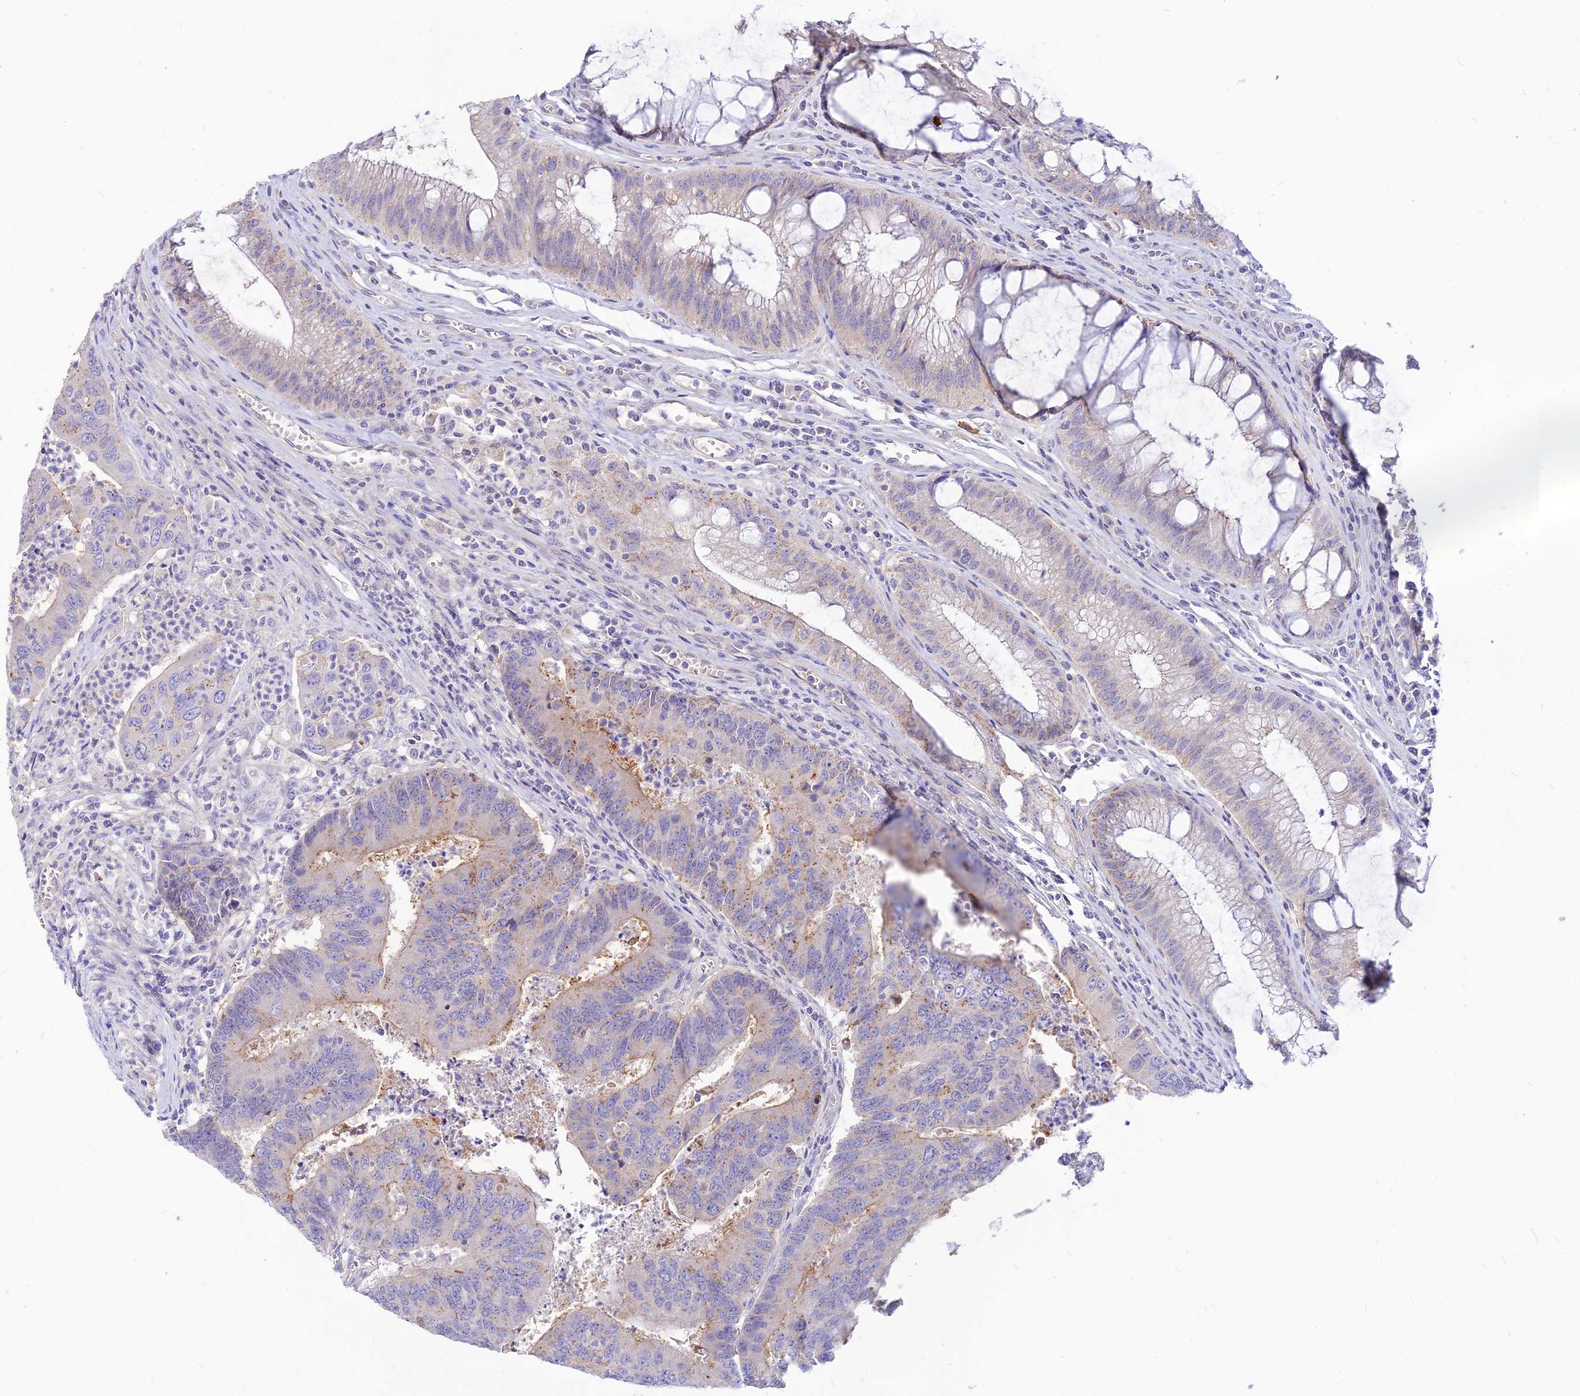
{"staining": {"intensity": "moderate", "quantity": "25%-75%", "location": "cytoplasmic/membranous"}, "tissue": "colorectal cancer", "cell_type": "Tumor cells", "image_type": "cancer", "snomed": [{"axis": "morphology", "description": "Adenocarcinoma, NOS"}, {"axis": "topography", "description": "Colon"}], "caption": "The image demonstrates a brown stain indicating the presence of a protein in the cytoplasmic/membranous of tumor cells in colorectal cancer (adenocarcinoma).", "gene": "CZIB", "patient": {"sex": "female", "age": 67}}